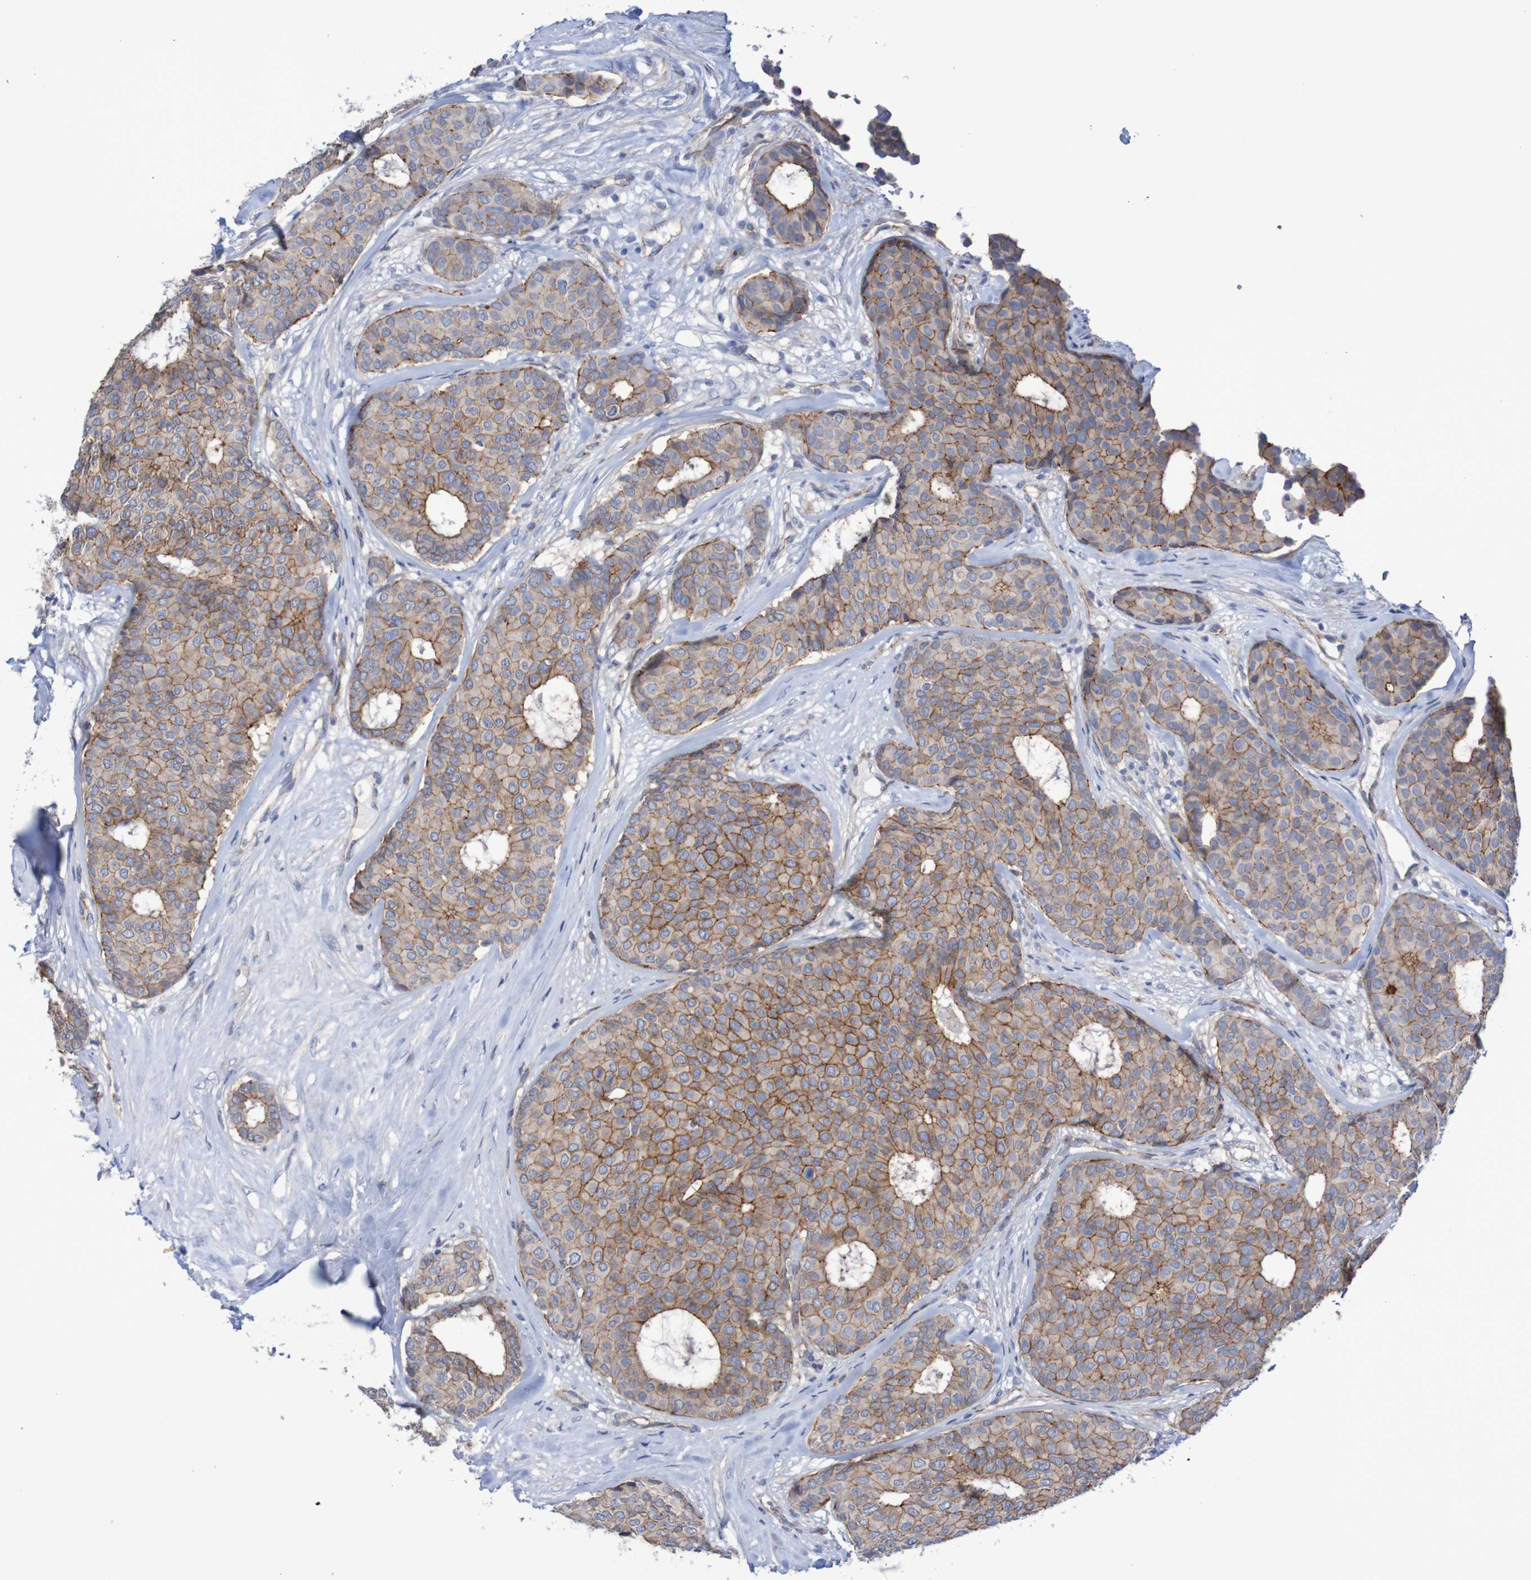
{"staining": {"intensity": "moderate", "quantity": ">75%", "location": "cytoplasmic/membranous"}, "tissue": "breast cancer", "cell_type": "Tumor cells", "image_type": "cancer", "snomed": [{"axis": "morphology", "description": "Duct carcinoma"}, {"axis": "topography", "description": "Breast"}], "caption": "Immunohistochemical staining of breast invasive ductal carcinoma reveals medium levels of moderate cytoplasmic/membranous expression in about >75% of tumor cells. (DAB (3,3'-diaminobenzidine) = brown stain, brightfield microscopy at high magnification).", "gene": "NECTIN2", "patient": {"sex": "female", "age": 75}}